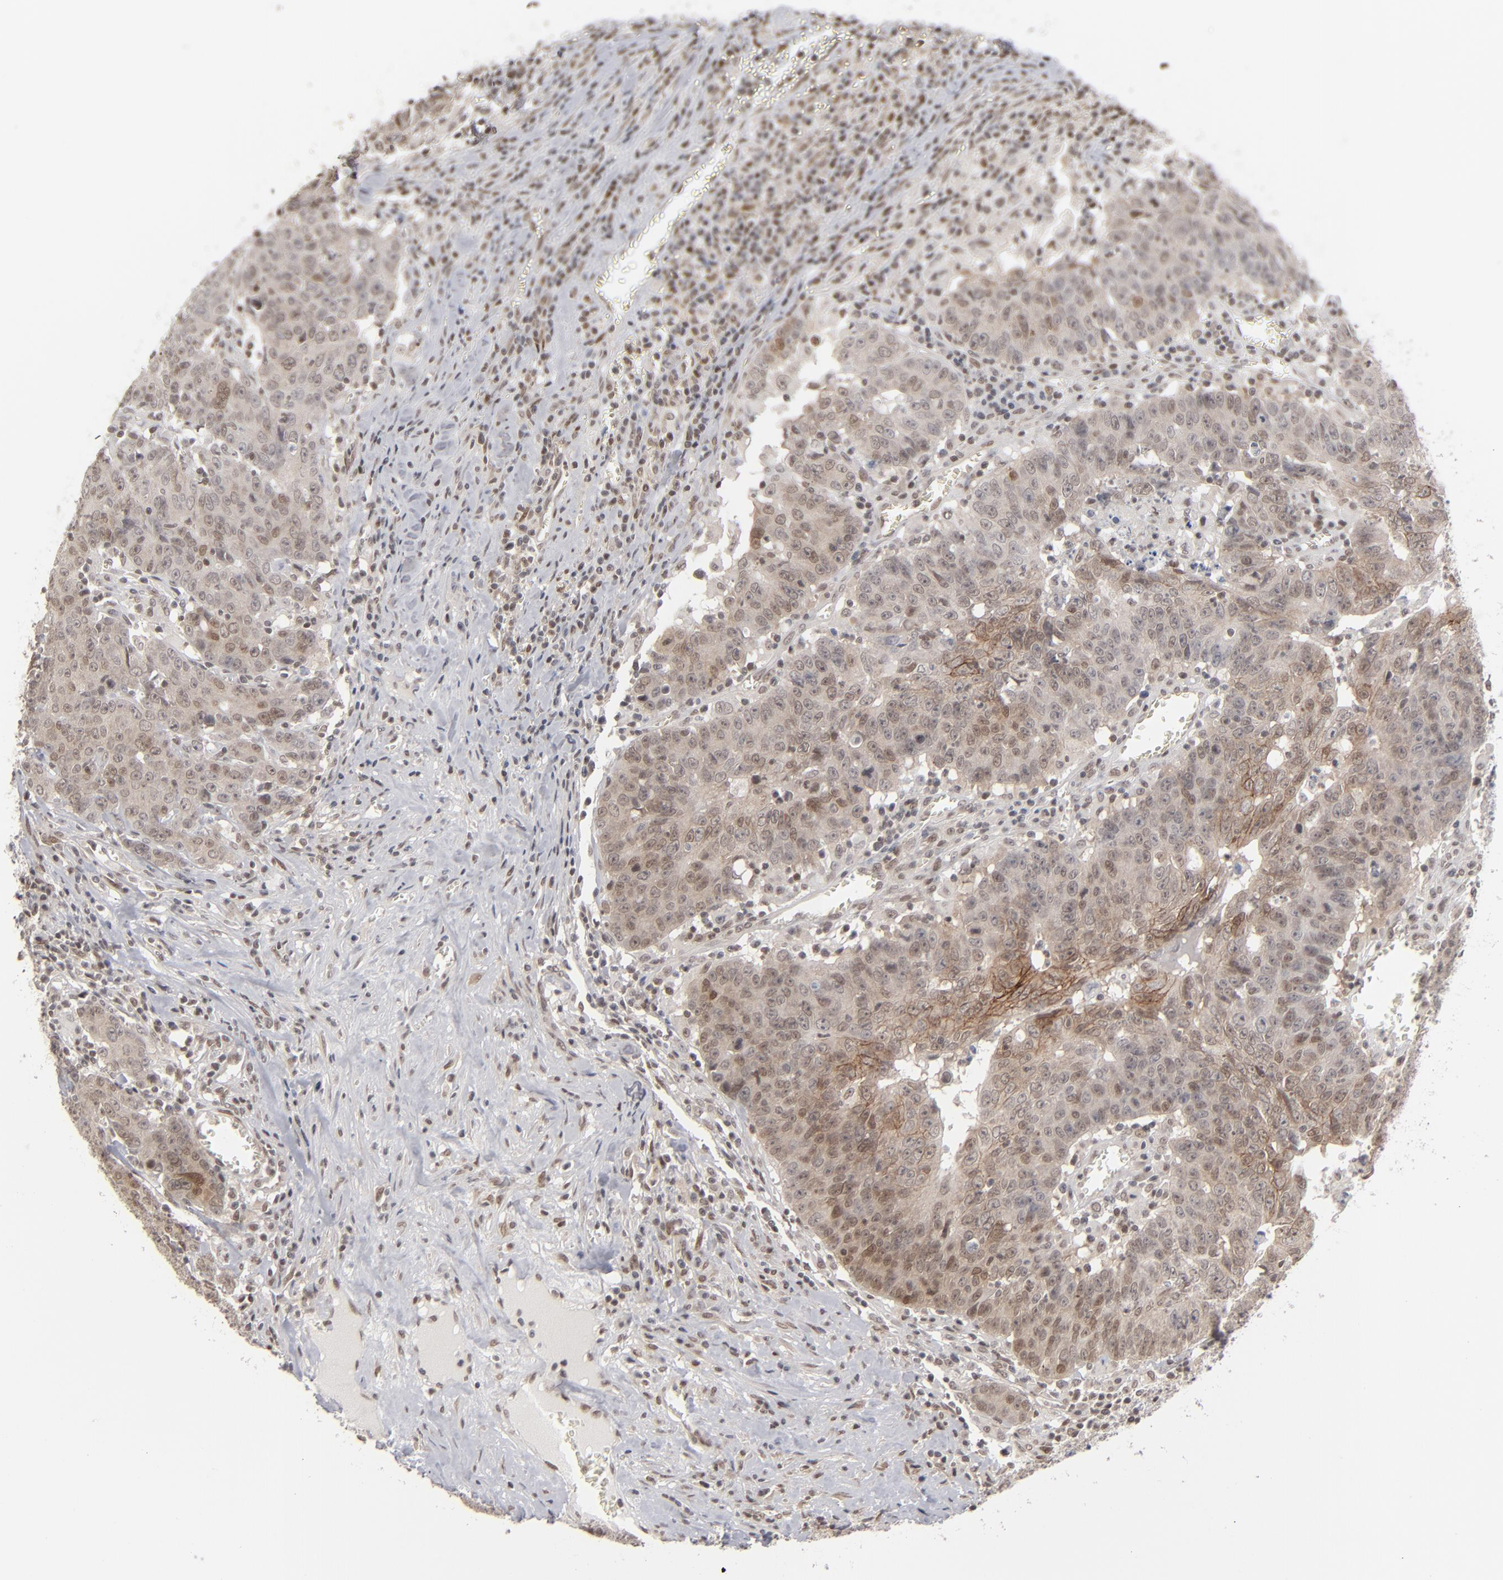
{"staining": {"intensity": "moderate", "quantity": "<25%", "location": "cytoplasmic/membranous,nuclear"}, "tissue": "colorectal cancer", "cell_type": "Tumor cells", "image_type": "cancer", "snomed": [{"axis": "morphology", "description": "Adenocarcinoma, NOS"}, {"axis": "topography", "description": "Colon"}], "caption": "IHC photomicrograph of colorectal cancer stained for a protein (brown), which shows low levels of moderate cytoplasmic/membranous and nuclear positivity in approximately <25% of tumor cells.", "gene": "IRF9", "patient": {"sex": "female", "age": 53}}